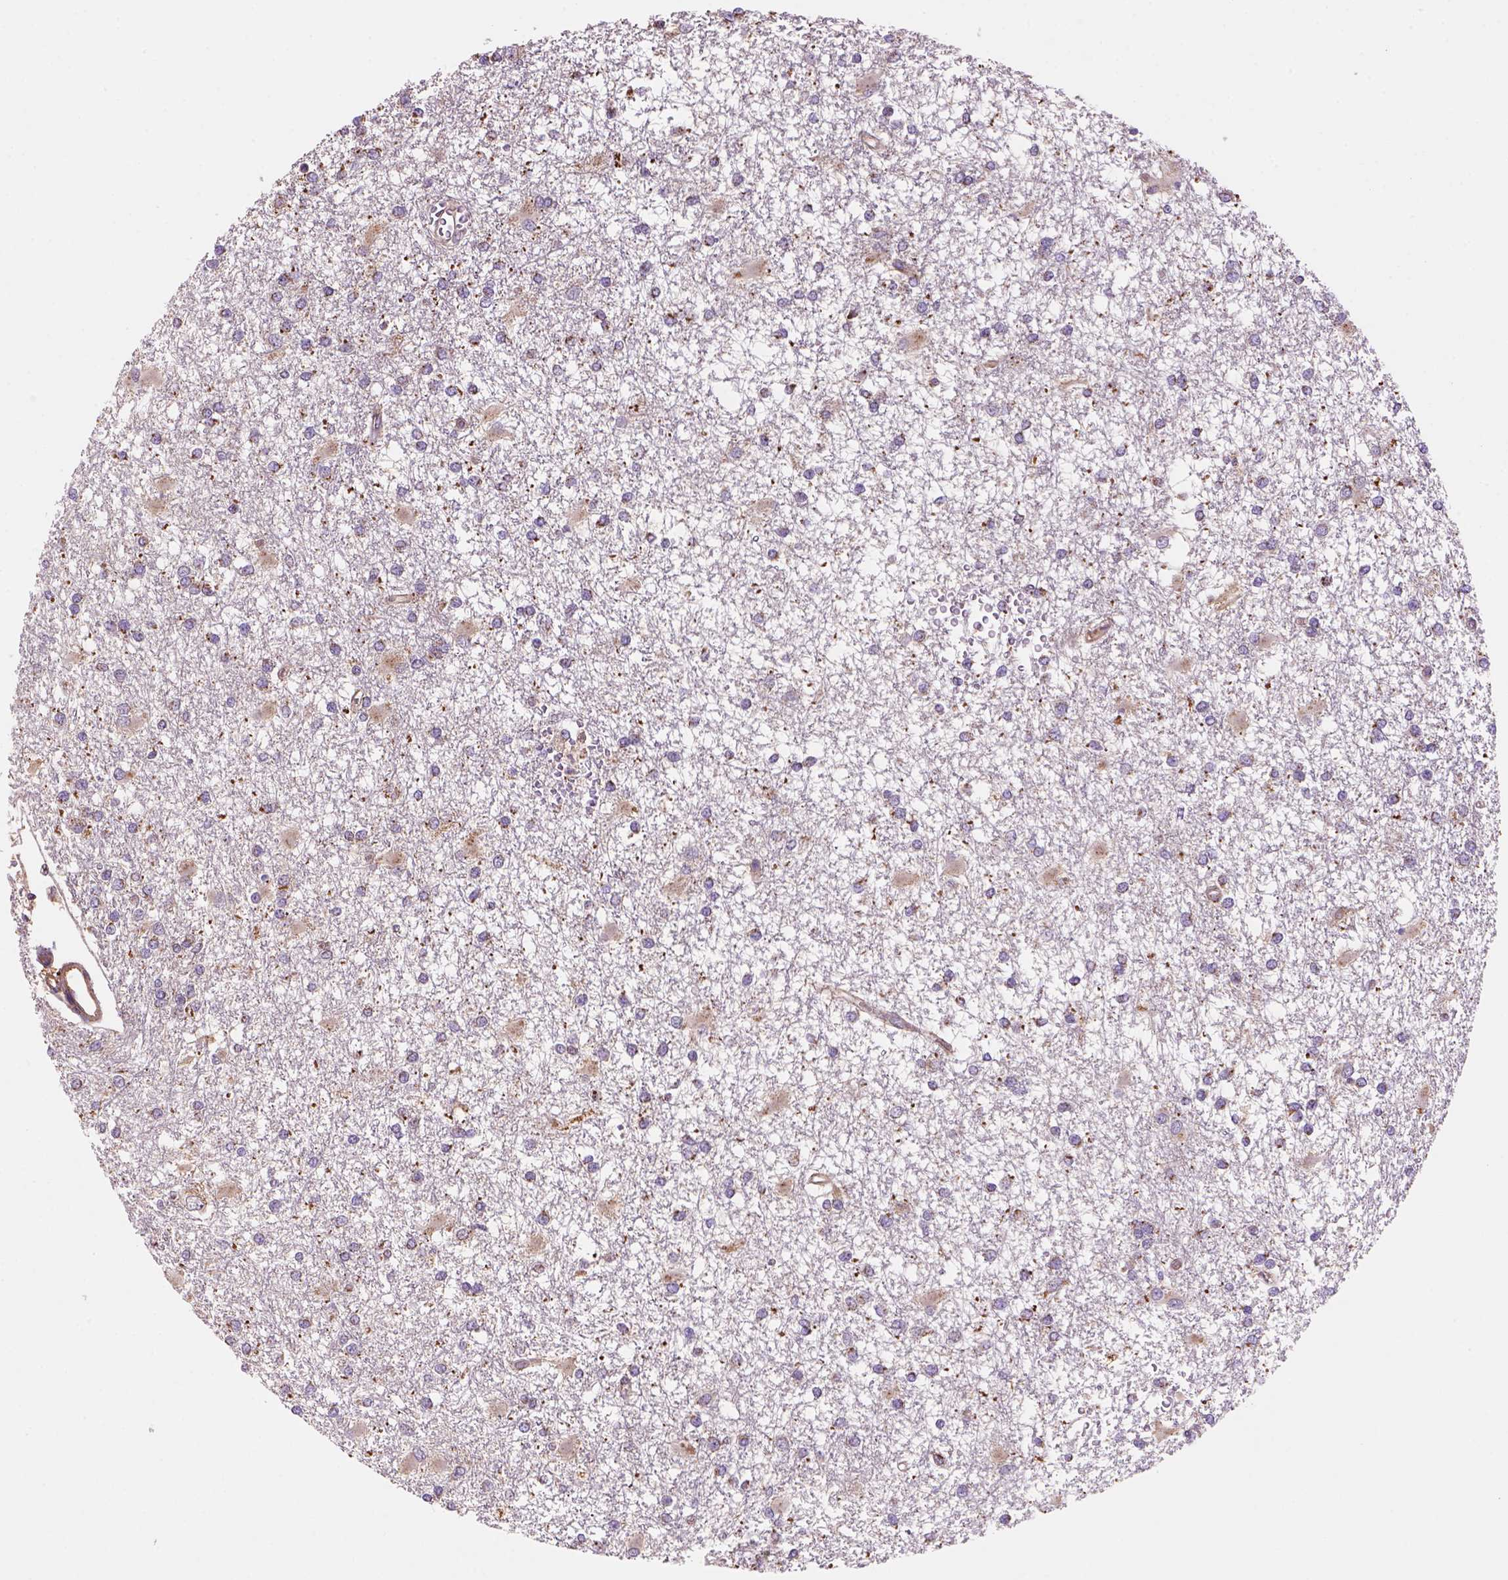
{"staining": {"intensity": "weak", "quantity": "25%-75%", "location": "cytoplasmic/membranous"}, "tissue": "glioma", "cell_type": "Tumor cells", "image_type": "cancer", "snomed": [{"axis": "morphology", "description": "Glioma, malignant, High grade"}, {"axis": "topography", "description": "Cerebral cortex"}], "caption": "Glioma was stained to show a protein in brown. There is low levels of weak cytoplasmic/membranous positivity in approximately 25%-75% of tumor cells.", "gene": "WARS2", "patient": {"sex": "male", "age": 79}}